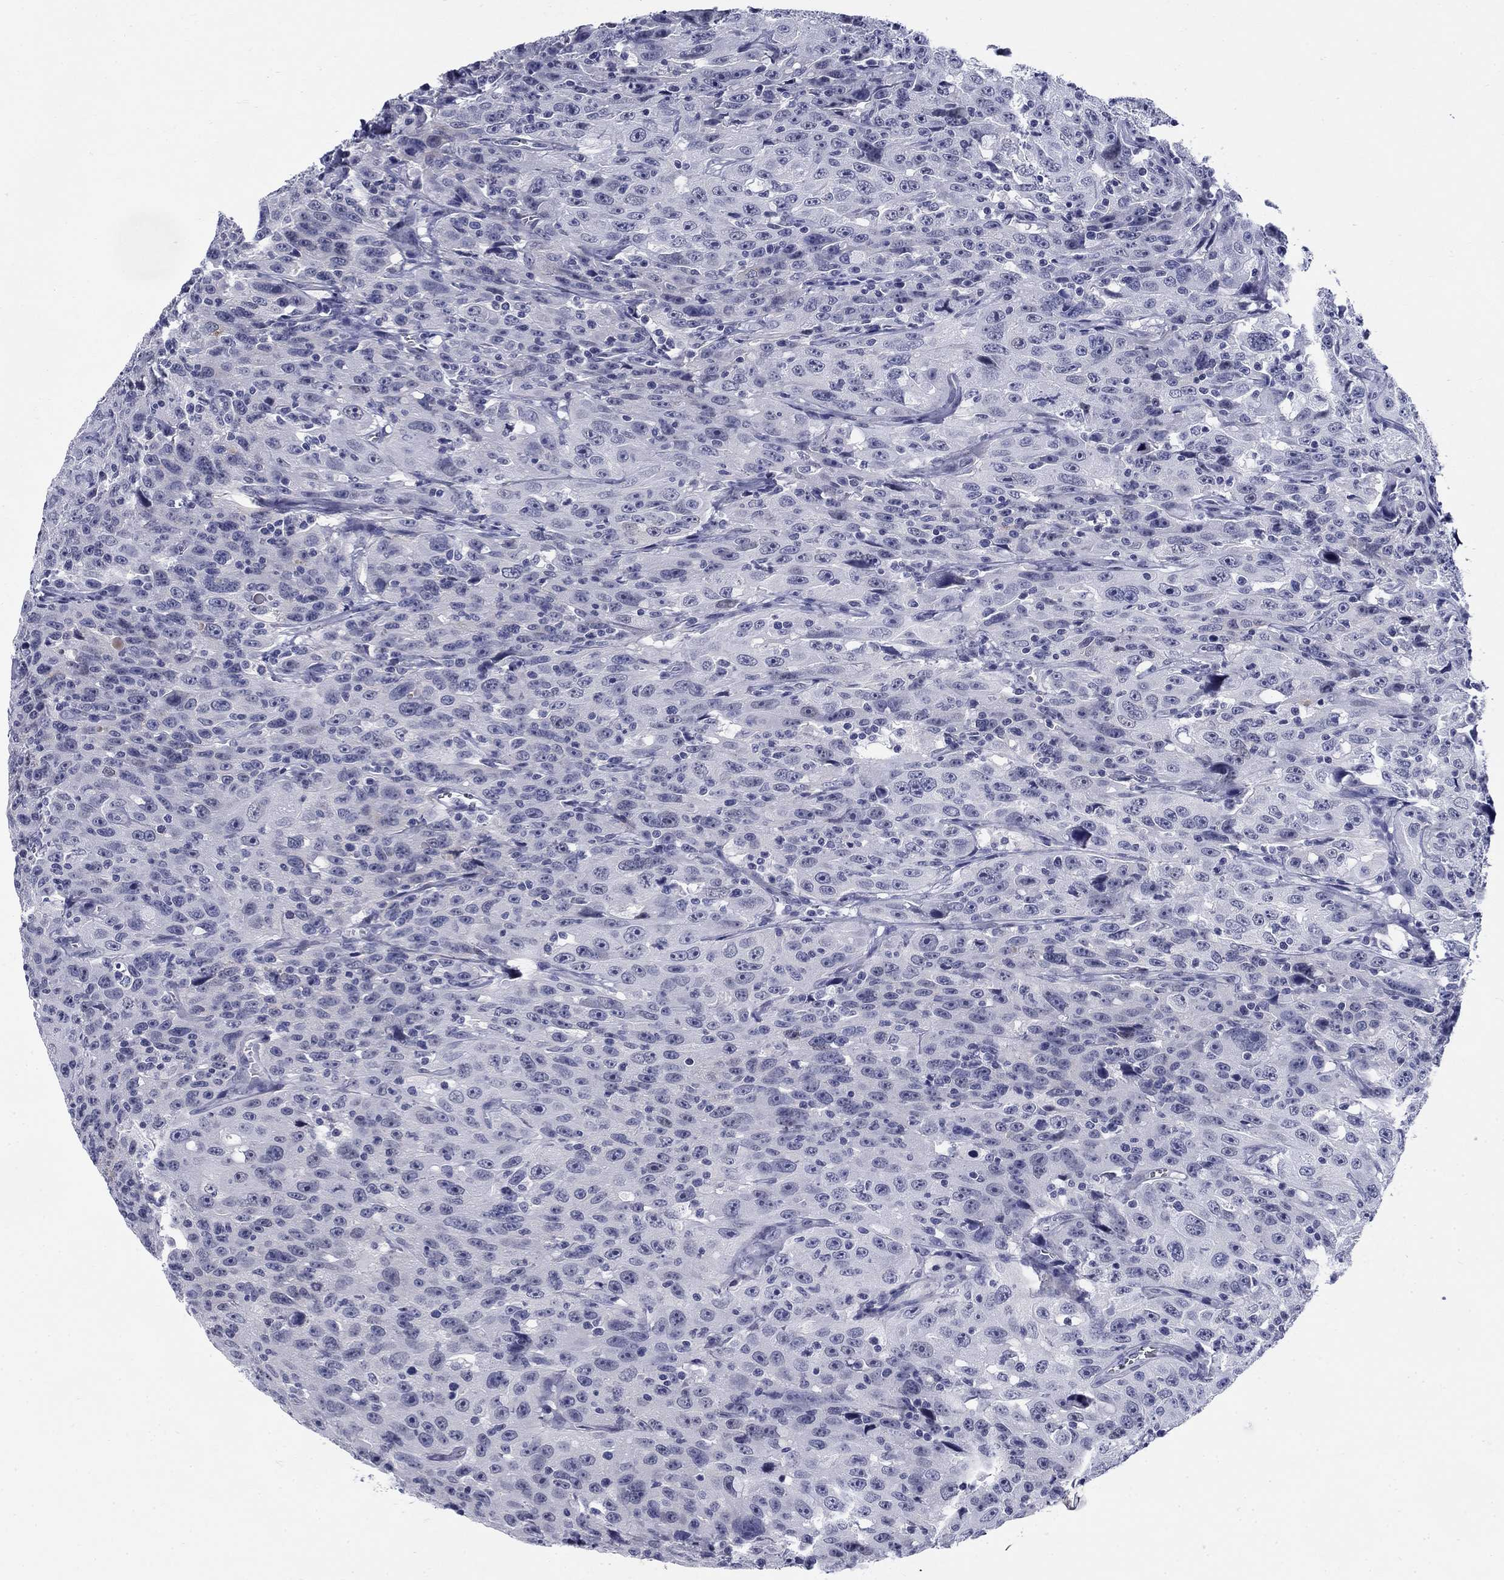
{"staining": {"intensity": "negative", "quantity": "none", "location": "none"}, "tissue": "urothelial cancer", "cell_type": "Tumor cells", "image_type": "cancer", "snomed": [{"axis": "morphology", "description": "Urothelial carcinoma, NOS"}, {"axis": "morphology", "description": "Urothelial carcinoma, High grade"}, {"axis": "topography", "description": "Urinary bladder"}], "caption": "DAB (3,3'-diaminobenzidine) immunohistochemical staining of urothelial cancer shows no significant positivity in tumor cells.", "gene": "C4orf19", "patient": {"sex": "female", "age": 73}}